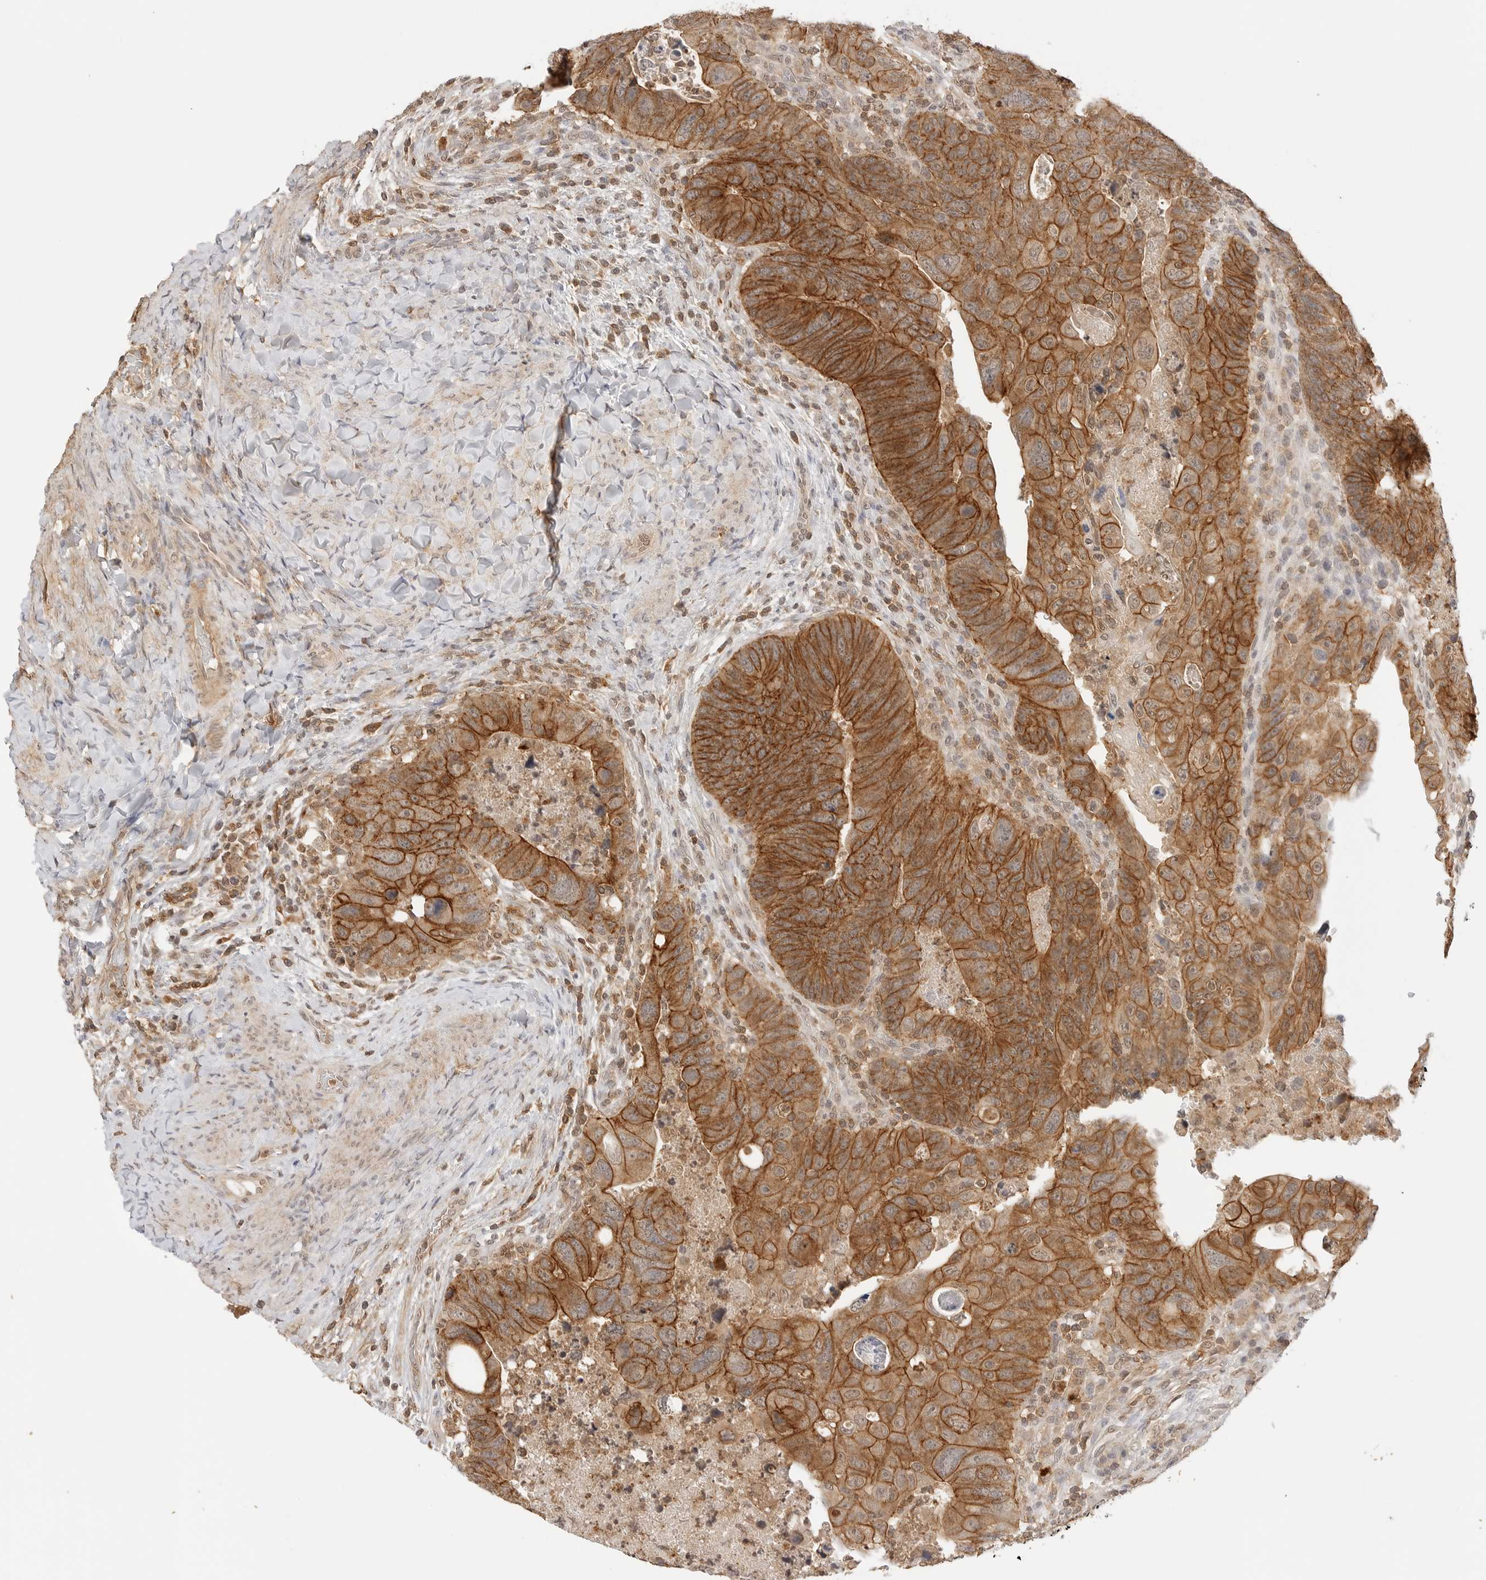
{"staining": {"intensity": "strong", "quantity": ">75%", "location": "cytoplasmic/membranous"}, "tissue": "colorectal cancer", "cell_type": "Tumor cells", "image_type": "cancer", "snomed": [{"axis": "morphology", "description": "Adenocarcinoma, NOS"}, {"axis": "topography", "description": "Rectum"}], "caption": "Adenocarcinoma (colorectal) stained with a protein marker displays strong staining in tumor cells.", "gene": "EPHA1", "patient": {"sex": "male", "age": 59}}